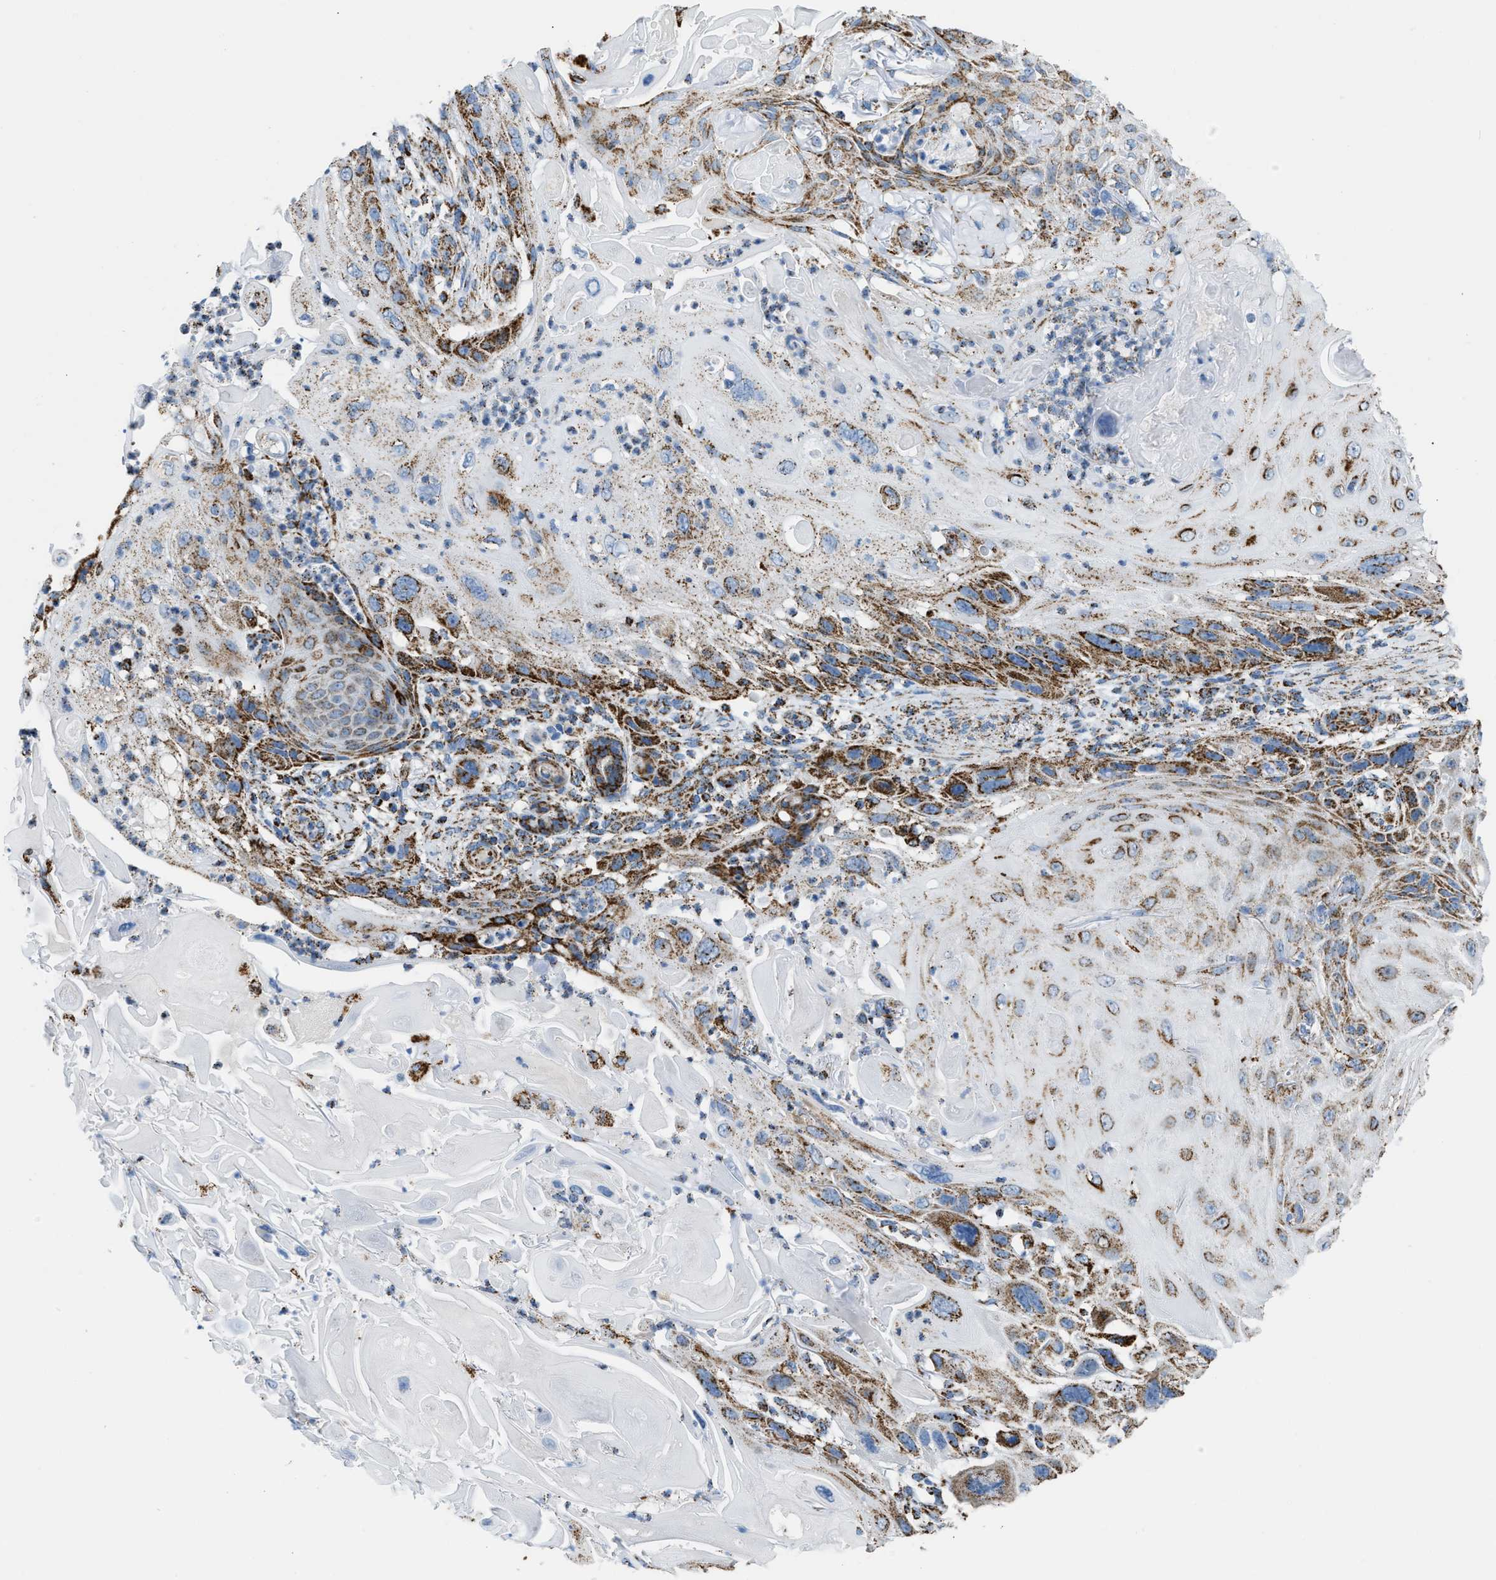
{"staining": {"intensity": "moderate", "quantity": ">75%", "location": "cytoplasmic/membranous"}, "tissue": "skin cancer", "cell_type": "Tumor cells", "image_type": "cancer", "snomed": [{"axis": "morphology", "description": "Squamous cell carcinoma, NOS"}, {"axis": "topography", "description": "Skin"}], "caption": "IHC micrograph of neoplastic tissue: skin cancer stained using immunohistochemistry (IHC) exhibits medium levels of moderate protein expression localized specifically in the cytoplasmic/membranous of tumor cells, appearing as a cytoplasmic/membranous brown color.", "gene": "ETFB", "patient": {"sex": "female", "age": 77}}